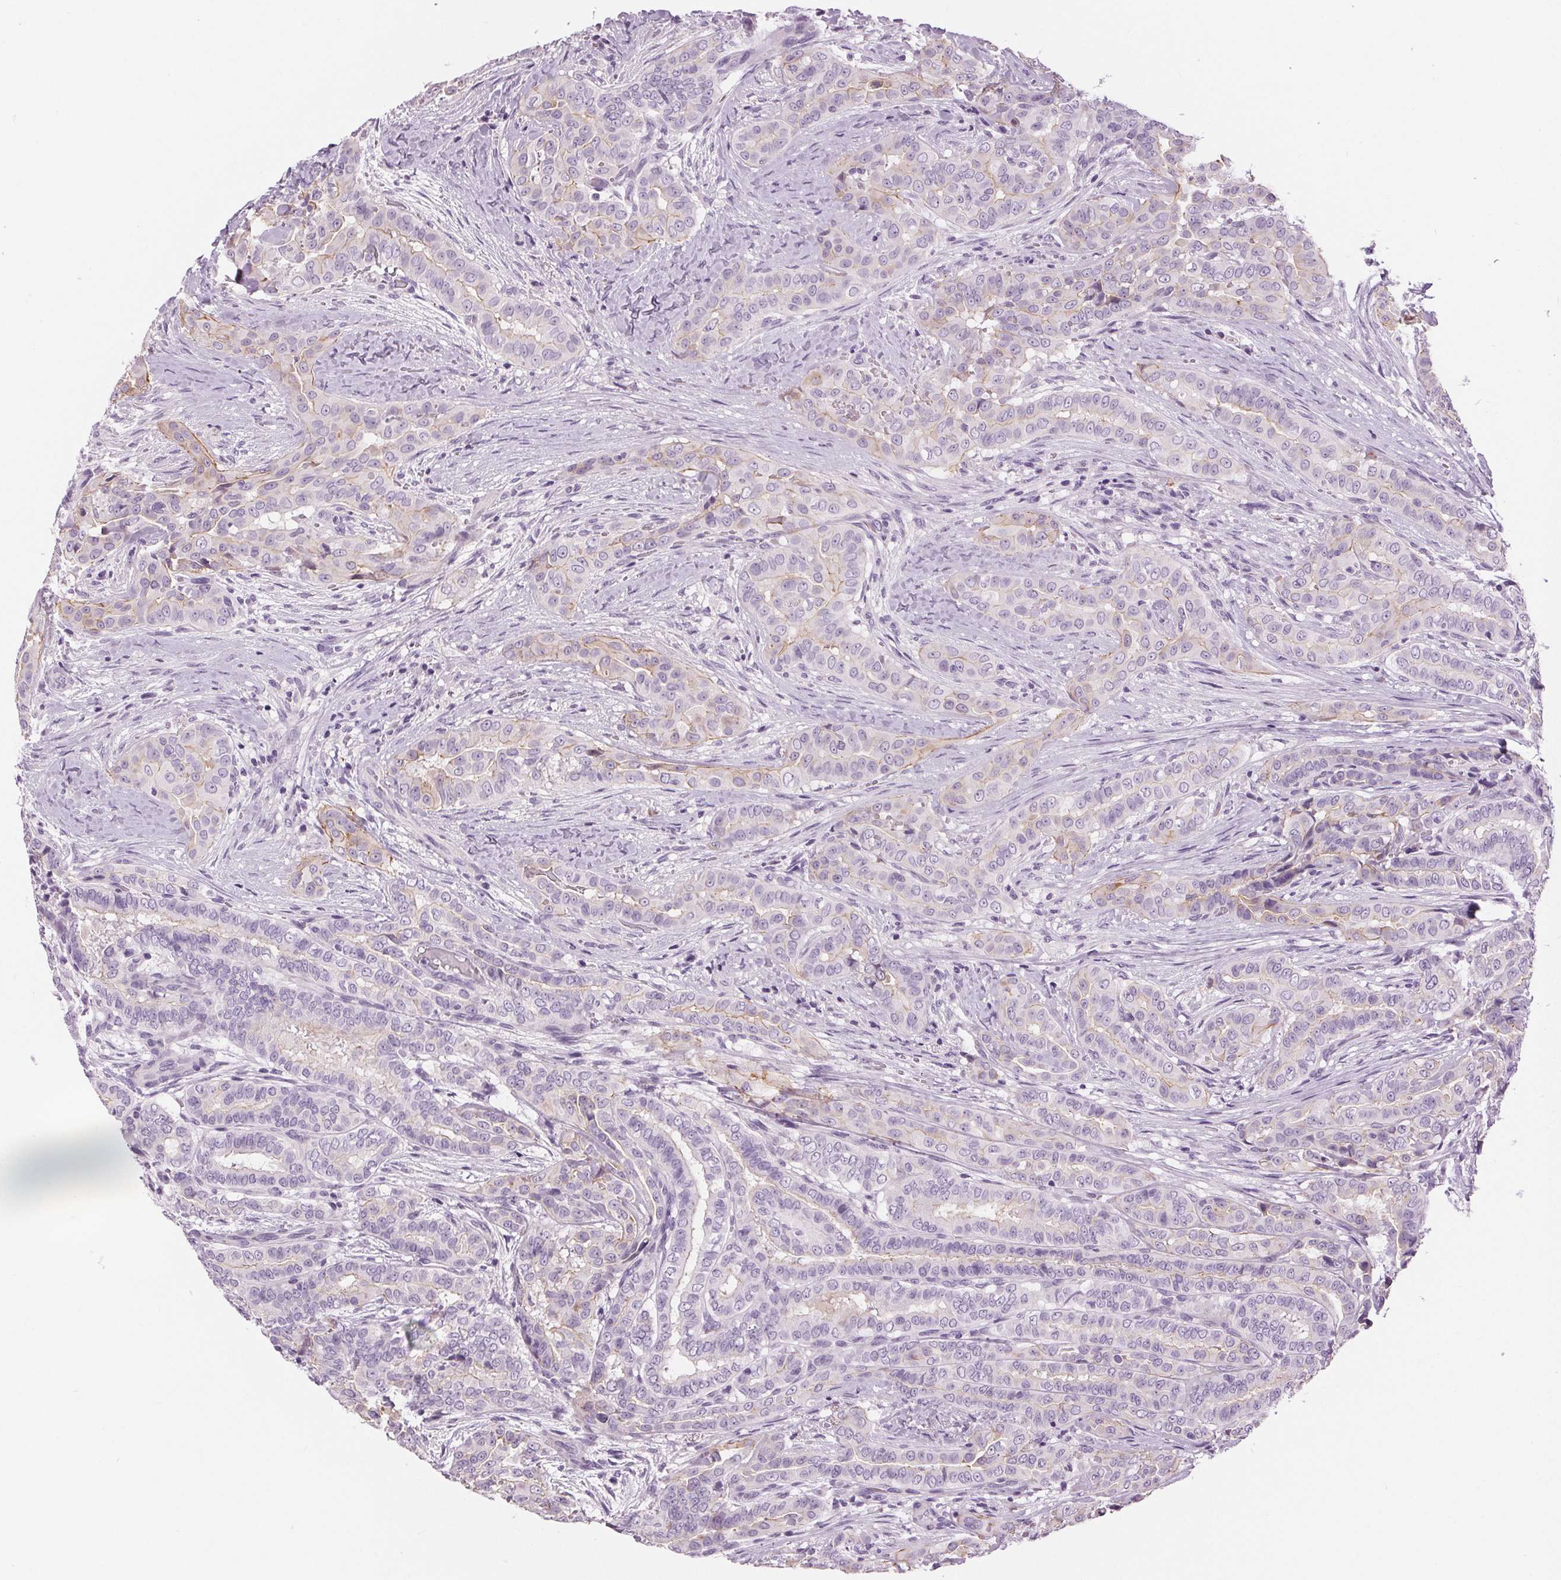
{"staining": {"intensity": "moderate", "quantity": "<25%", "location": "cytoplasmic/membranous"}, "tissue": "thyroid cancer", "cell_type": "Tumor cells", "image_type": "cancer", "snomed": [{"axis": "morphology", "description": "Papillary adenocarcinoma, NOS"}, {"axis": "morphology", "description": "Papillary adenoma metastatic"}, {"axis": "topography", "description": "Thyroid gland"}], "caption": "Immunohistochemistry (IHC) micrograph of thyroid papillary adenoma metastatic stained for a protein (brown), which exhibits low levels of moderate cytoplasmic/membranous positivity in approximately <25% of tumor cells.", "gene": "MISP", "patient": {"sex": "female", "age": 50}}